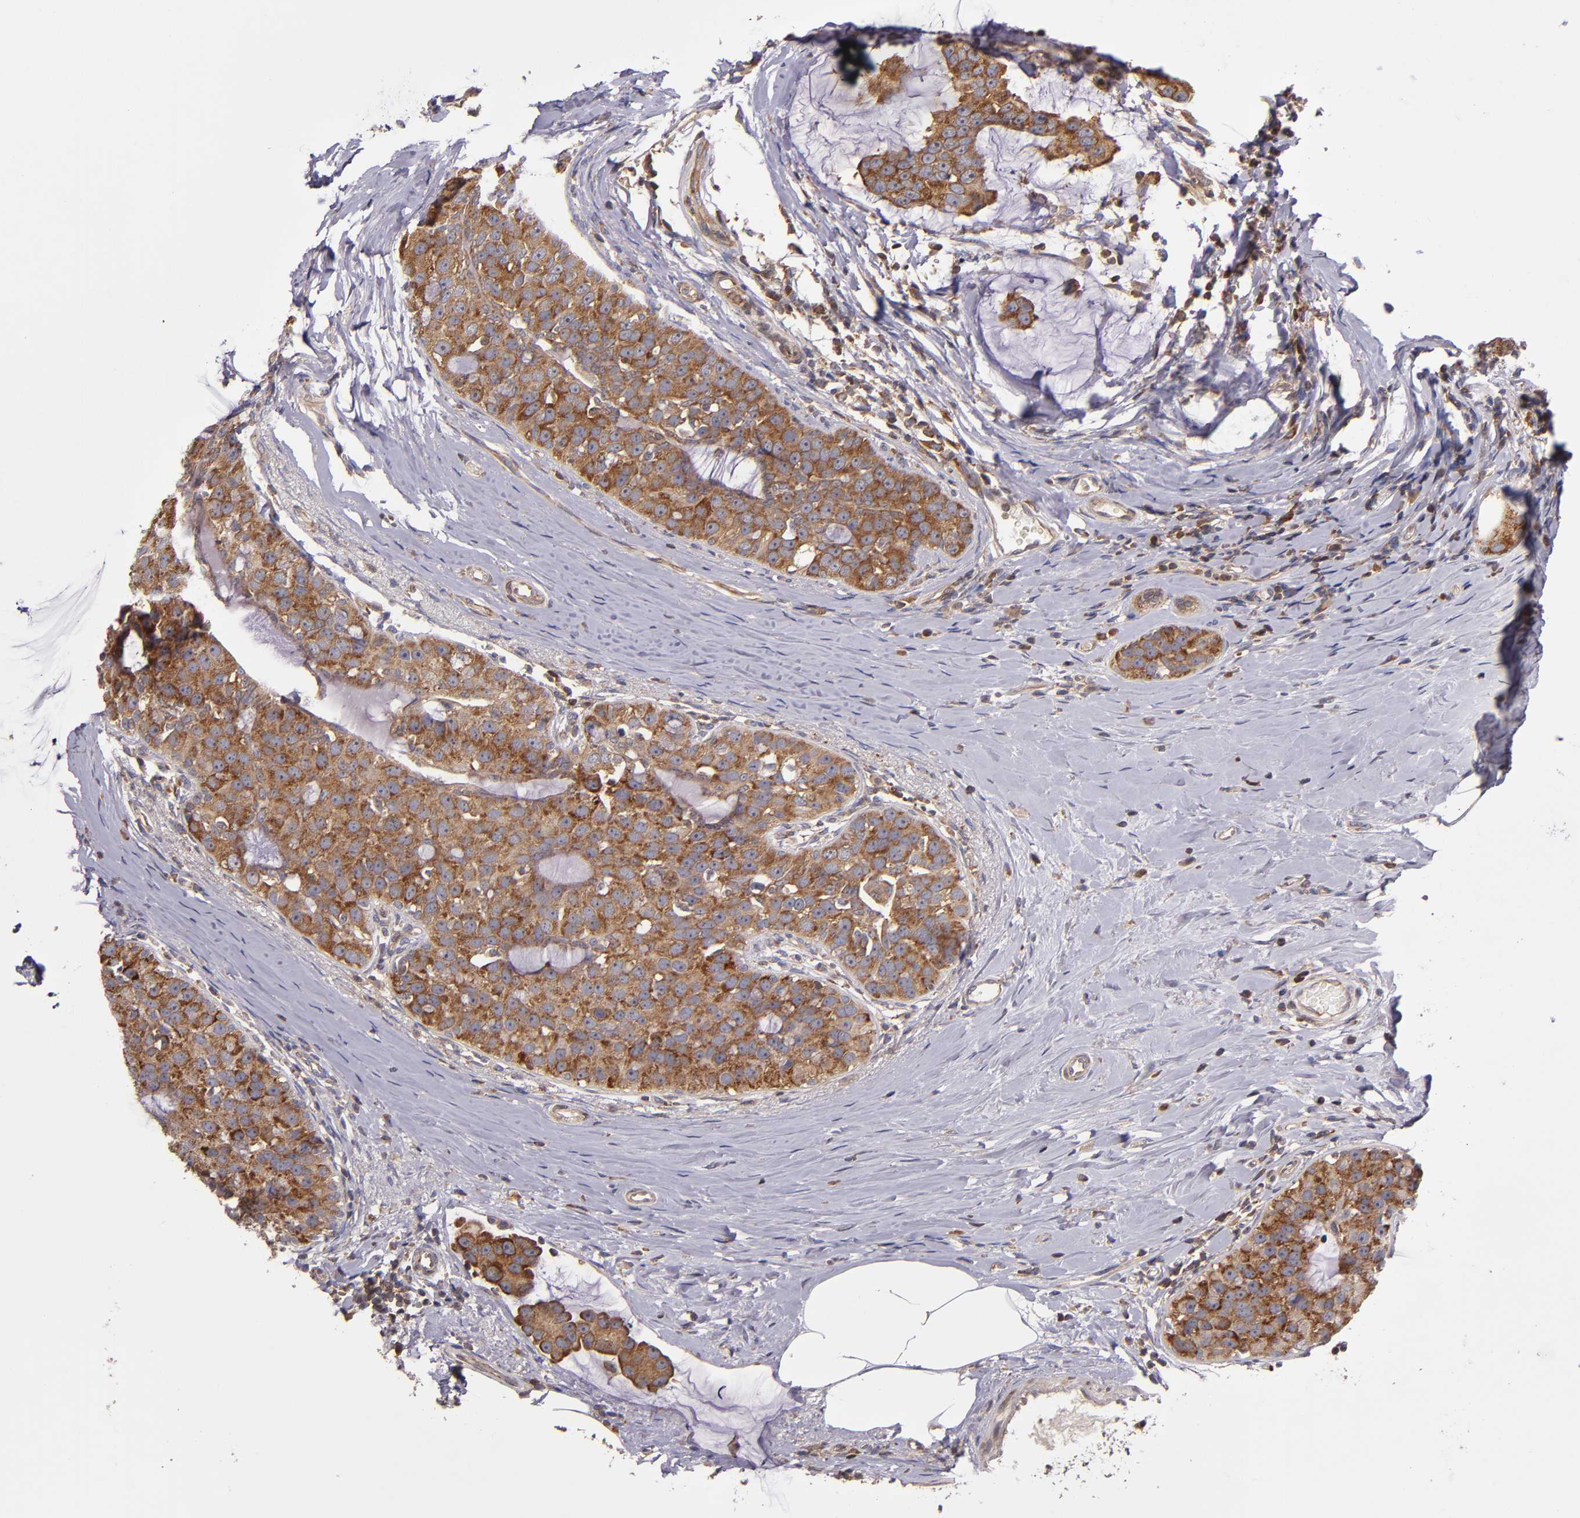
{"staining": {"intensity": "moderate", "quantity": ">75%", "location": "cytoplasmic/membranous"}, "tissue": "breast cancer", "cell_type": "Tumor cells", "image_type": "cancer", "snomed": [{"axis": "morphology", "description": "Normal tissue, NOS"}, {"axis": "morphology", "description": "Duct carcinoma"}, {"axis": "topography", "description": "Breast"}], "caption": "A micrograph of breast cancer stained for a protein demonstrates moderate cytoplasmic/membranous brown staining in tumor cells.", "gene": "EIF4ENIF1", "patient": {"sex": "female", "age": 50}}